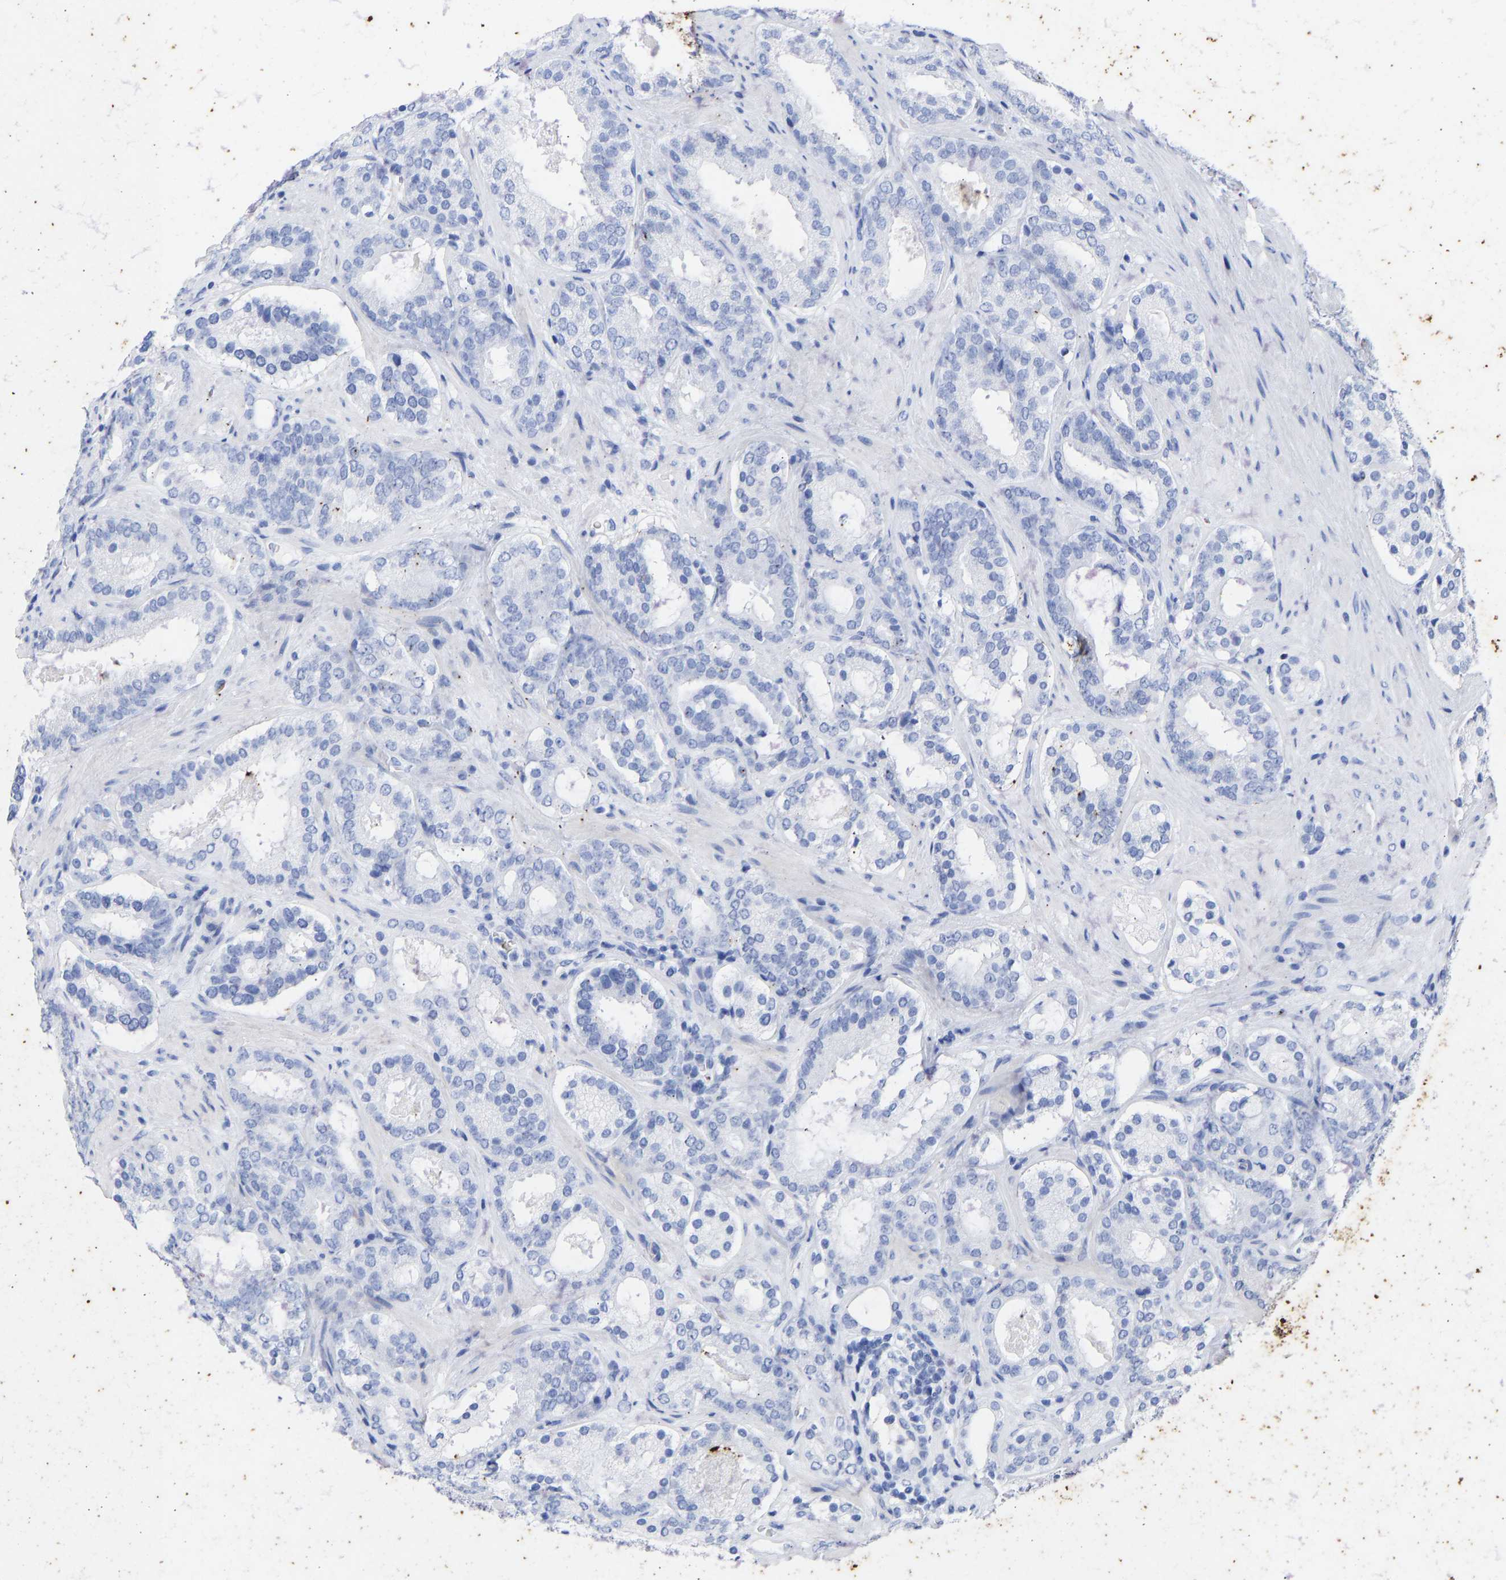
{"staining": {"intensity": "negative", "quantity": "none", "location": "none"}, "tissue": "prostate cancer", "cell_type": "Tumor cells", "image_type": "cancer", "snomed": [{"axis": "morphology", "description": "Adenocarcinoma, Low grade"}, {"axis": "topography", "description": "Prostate"}], "caption": "Immunohistochemical staining of prostate low-grade adenocarcinoma shows no significant expression in tumor cells.", "gene": "KRT1", "patient": {"sex": "male", "age": 69}}